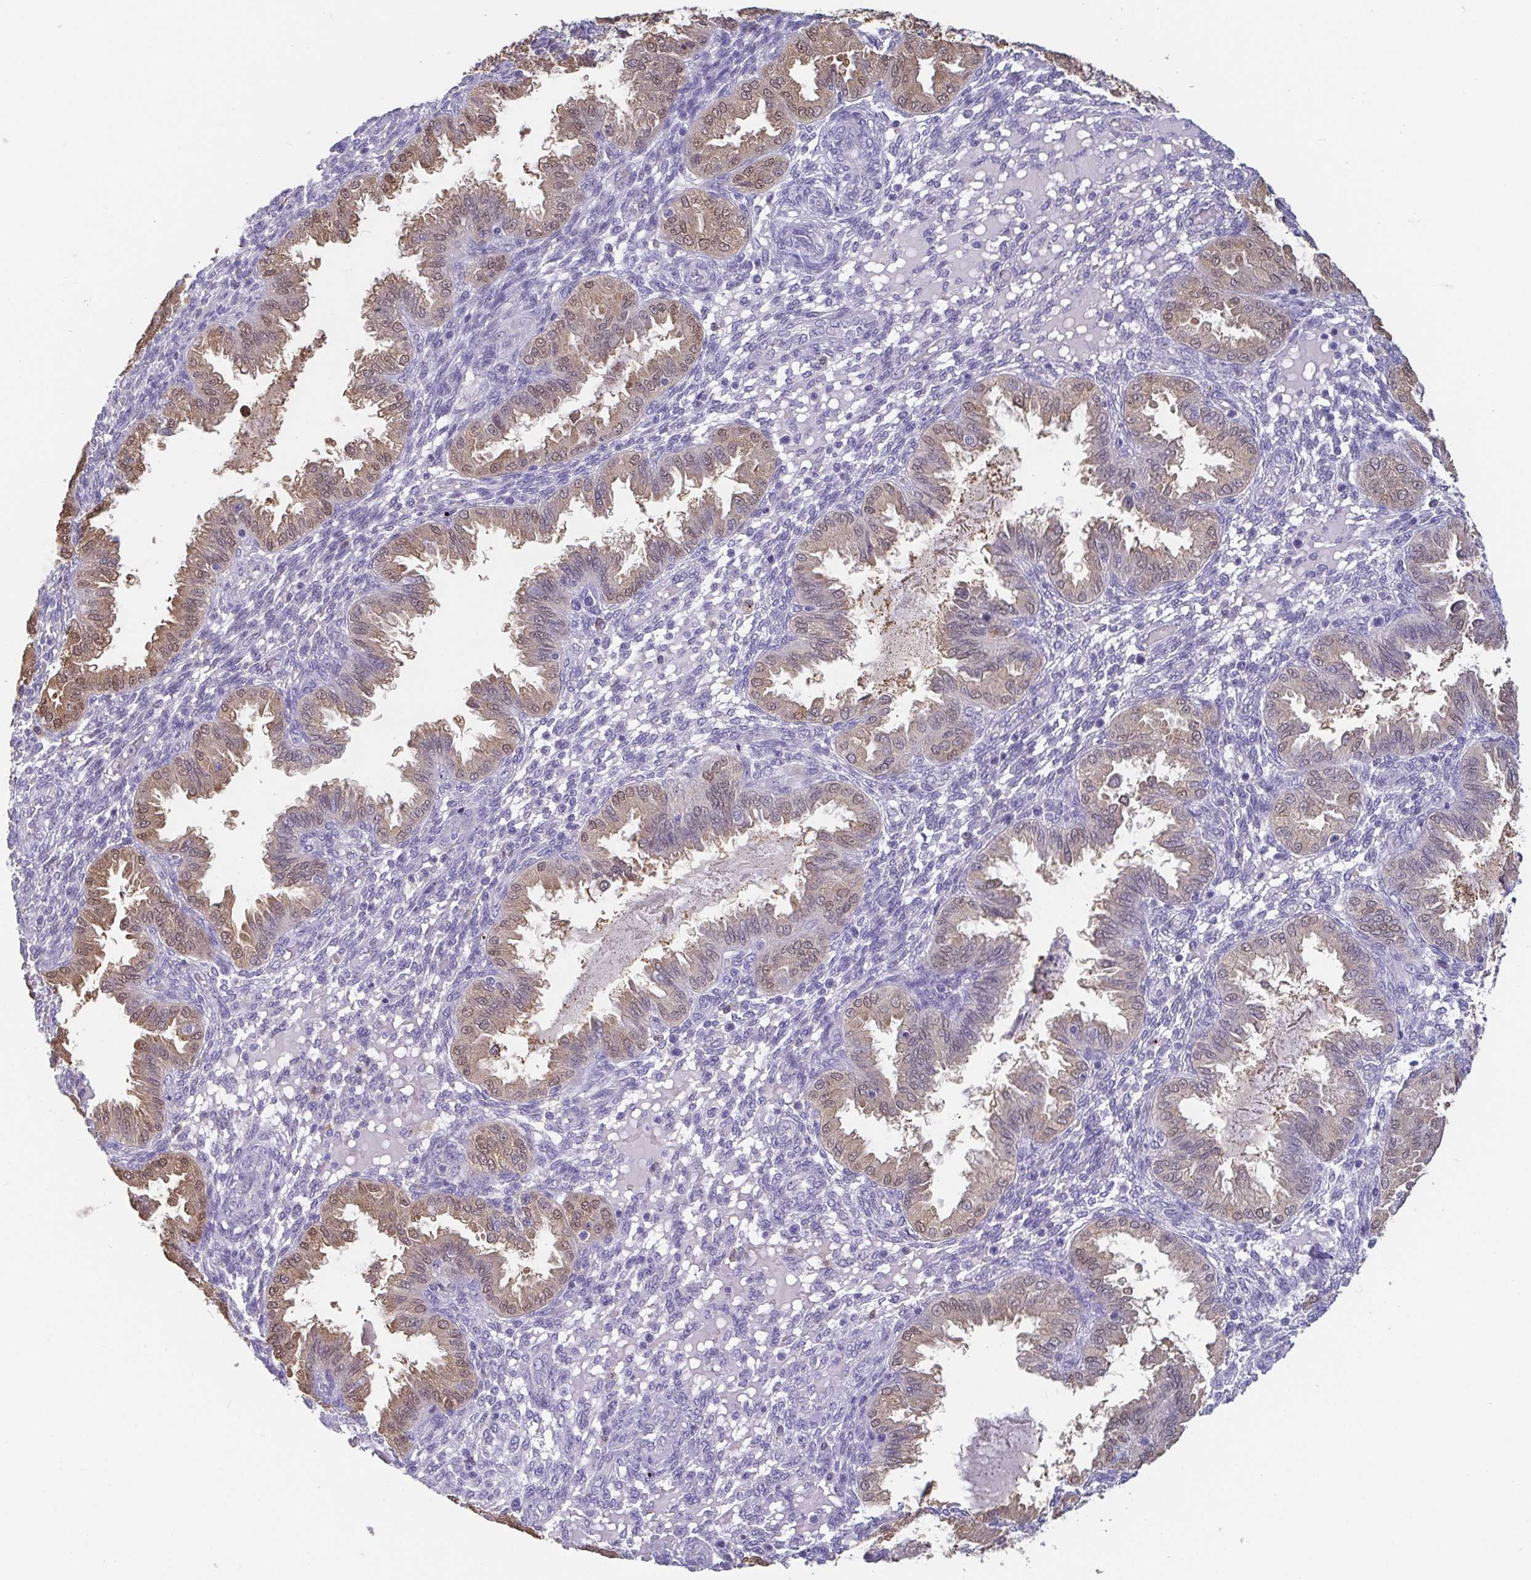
{"staining": {"intensity": "negative", "quantity": "none", "location": "none"}, "tissue": "endometrium", "cell_type": "Cells in endometrial stroma", "image_type": "normal", "snomed": [{"axis": "morphology", "description": "Normal tissue, NOS"}, {"axis": "topography", "description": "Endometrium"}], "caption": "This is a histopathology image of IHC staining of benign endometrium, which shows no expression in cells in endometrial stroma.", "gene": "IDH1", "patient": {"sex": "female", "age": 33}}